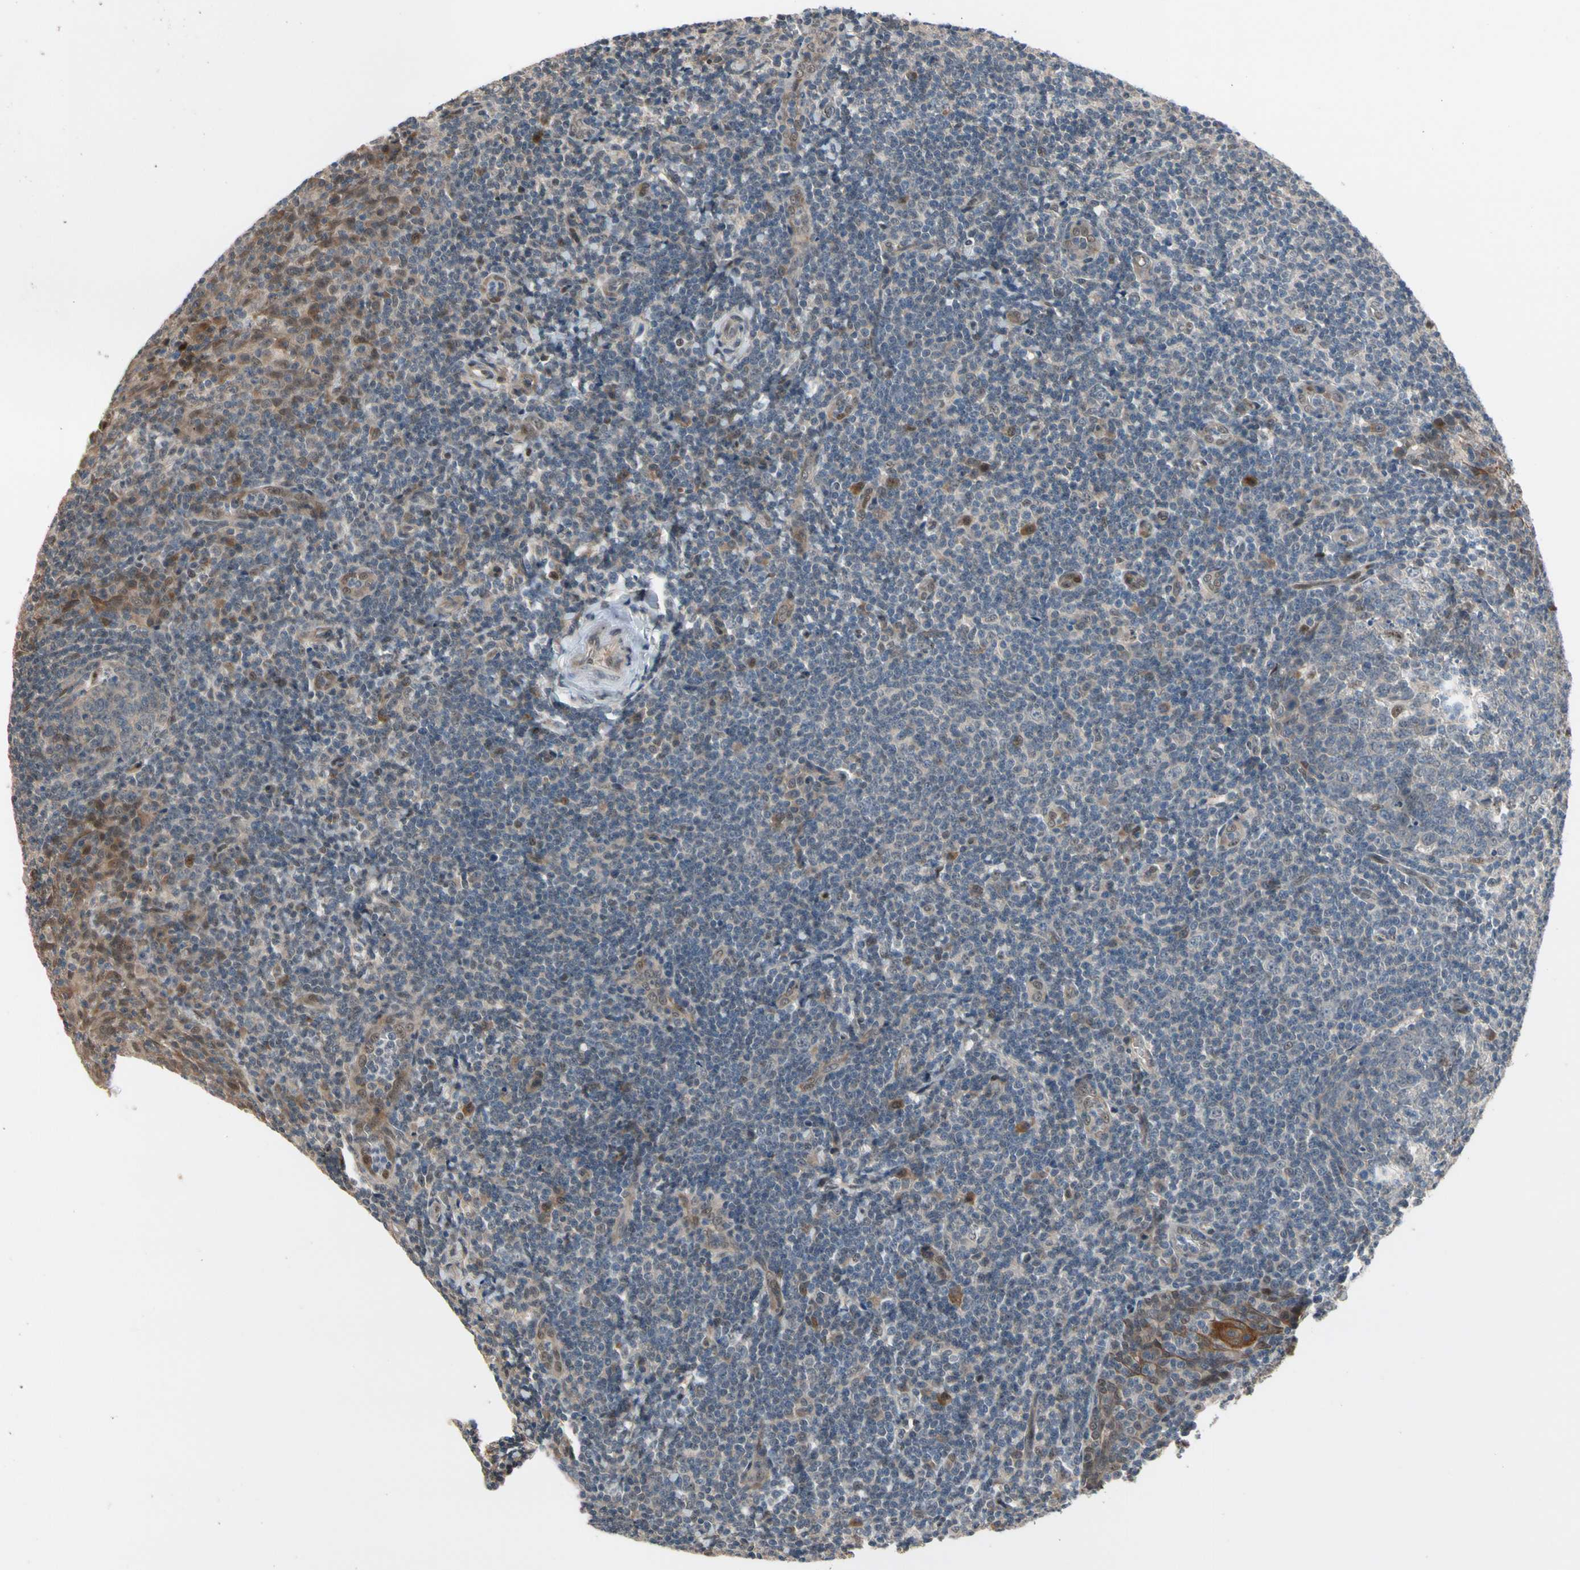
{"staining": {"intensity": "weak", "quantity": "25%-75%", "location": "cytoplasmic/membranous,nuclear"}, "tissue": "tonsil", "cell_type": "Germinal center cells", "image_type": "normal", "snomed": [{"axis": "morphology", "description": "Normal tissue, NOS"}, {"axis": "topography", "description": "Tonsil"}], "caption": "Immunohistochemical staining of unremarkable human tonsil displays low levels of weak cytoplasmic/membranous,nuclear positivity in about 25%-75% of germinal center cells. The protein is shown in brown color, while the nuclei are stained blue.", "gene": "NGEF", "patient": {"sex": "male", "age": 31}}